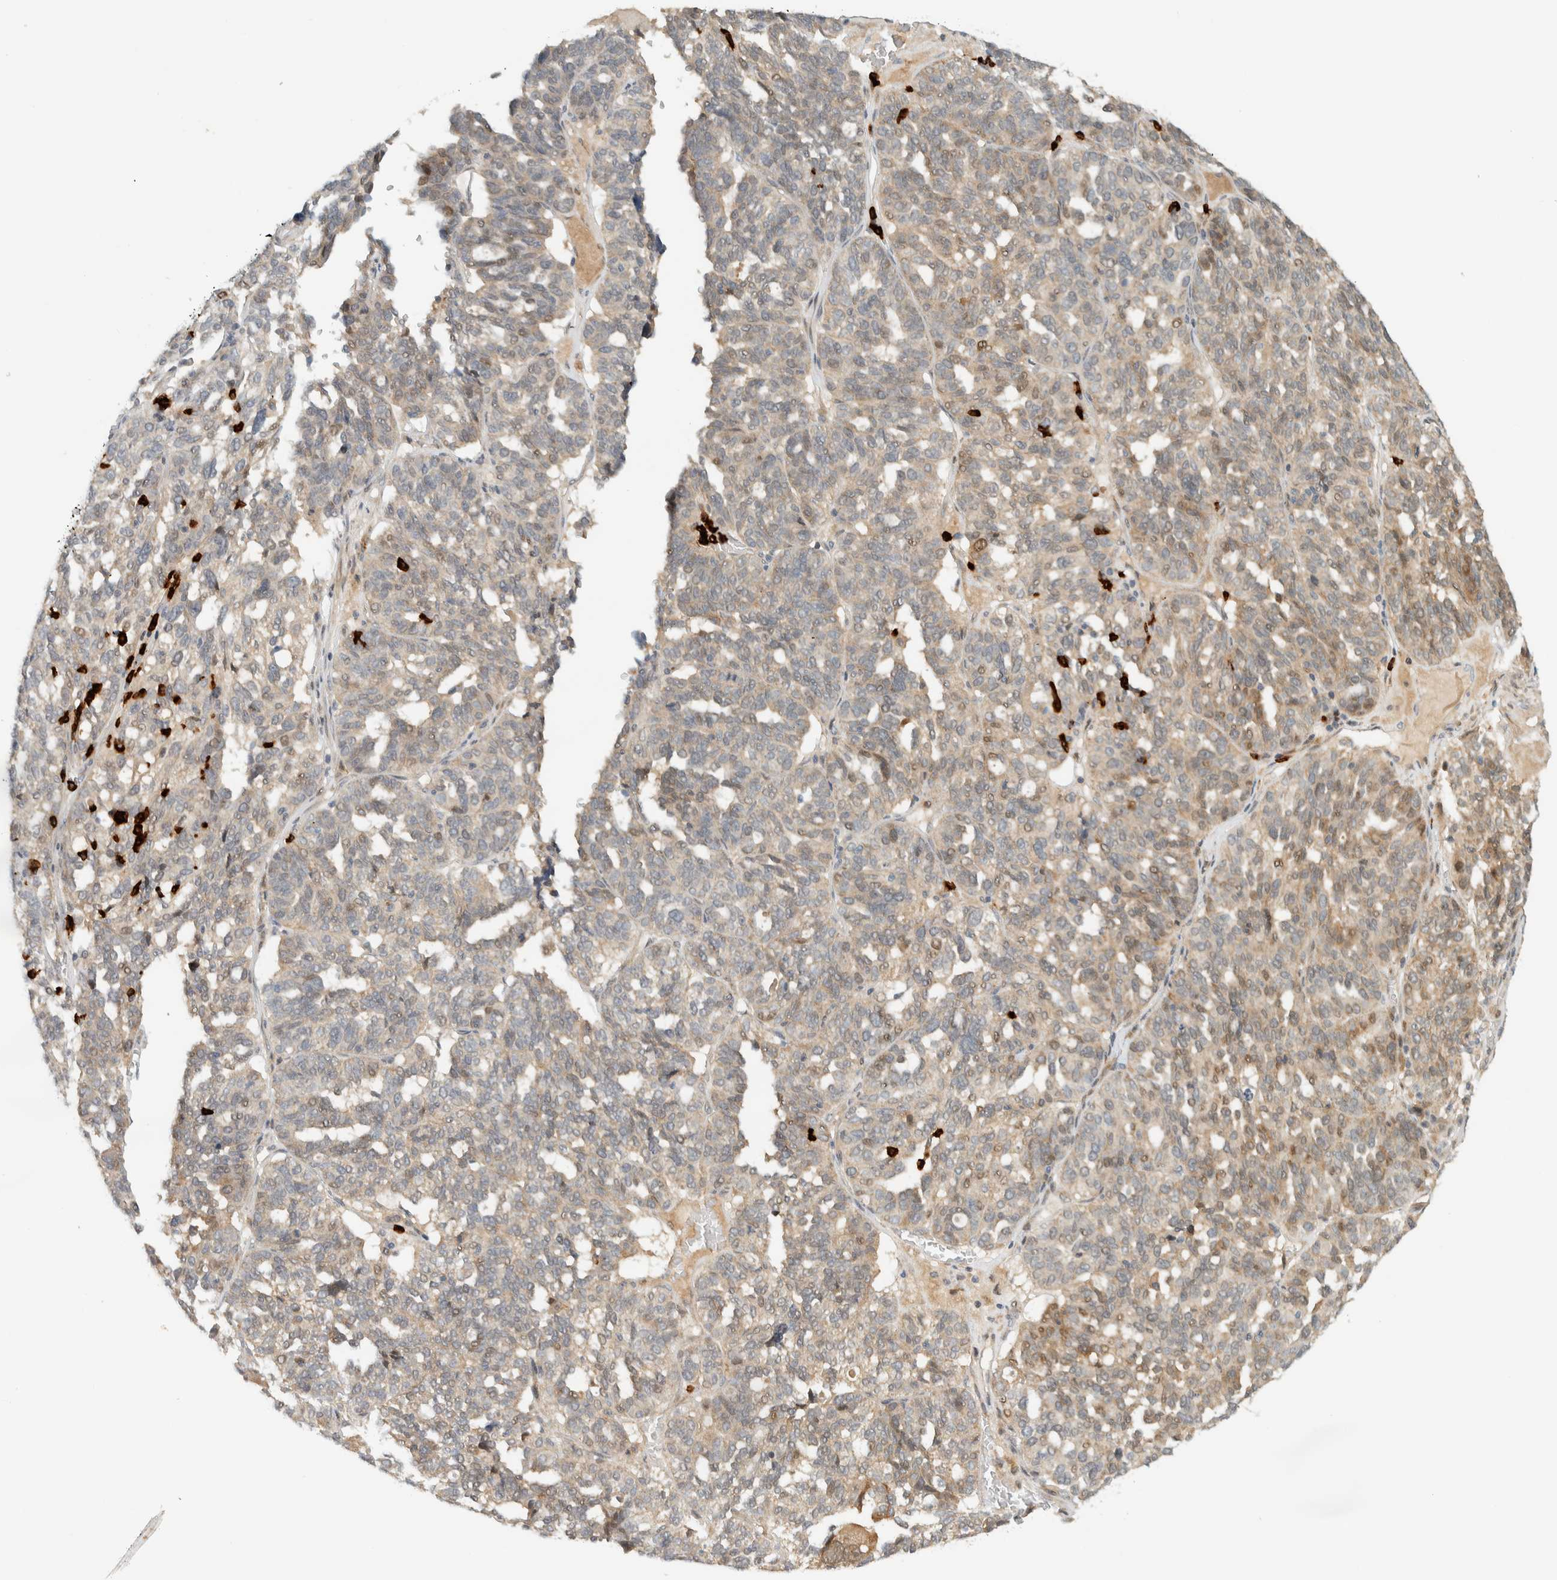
{"staining": {"intensity": "moderate", "quantity": "25%-75%", "location": "cytoplasmic/membranous"}, "tissue": "ovarian cancer", "cell_type": "Tumor cells", "image_type": "cancer", "snomed": [{"axis": "morphology", "description": "Cystadenocarcinoma, serous, NOS"}, {"axis": "topography", "description": "Ovary"}], "caption": "Human ovarian cancer (serous cystadenocarcinoma) stained with a protein marker exhibits moderate staining in tumor cells.", "gene": "CCDC171", "patient": {"sex": "female", "age": 59}}